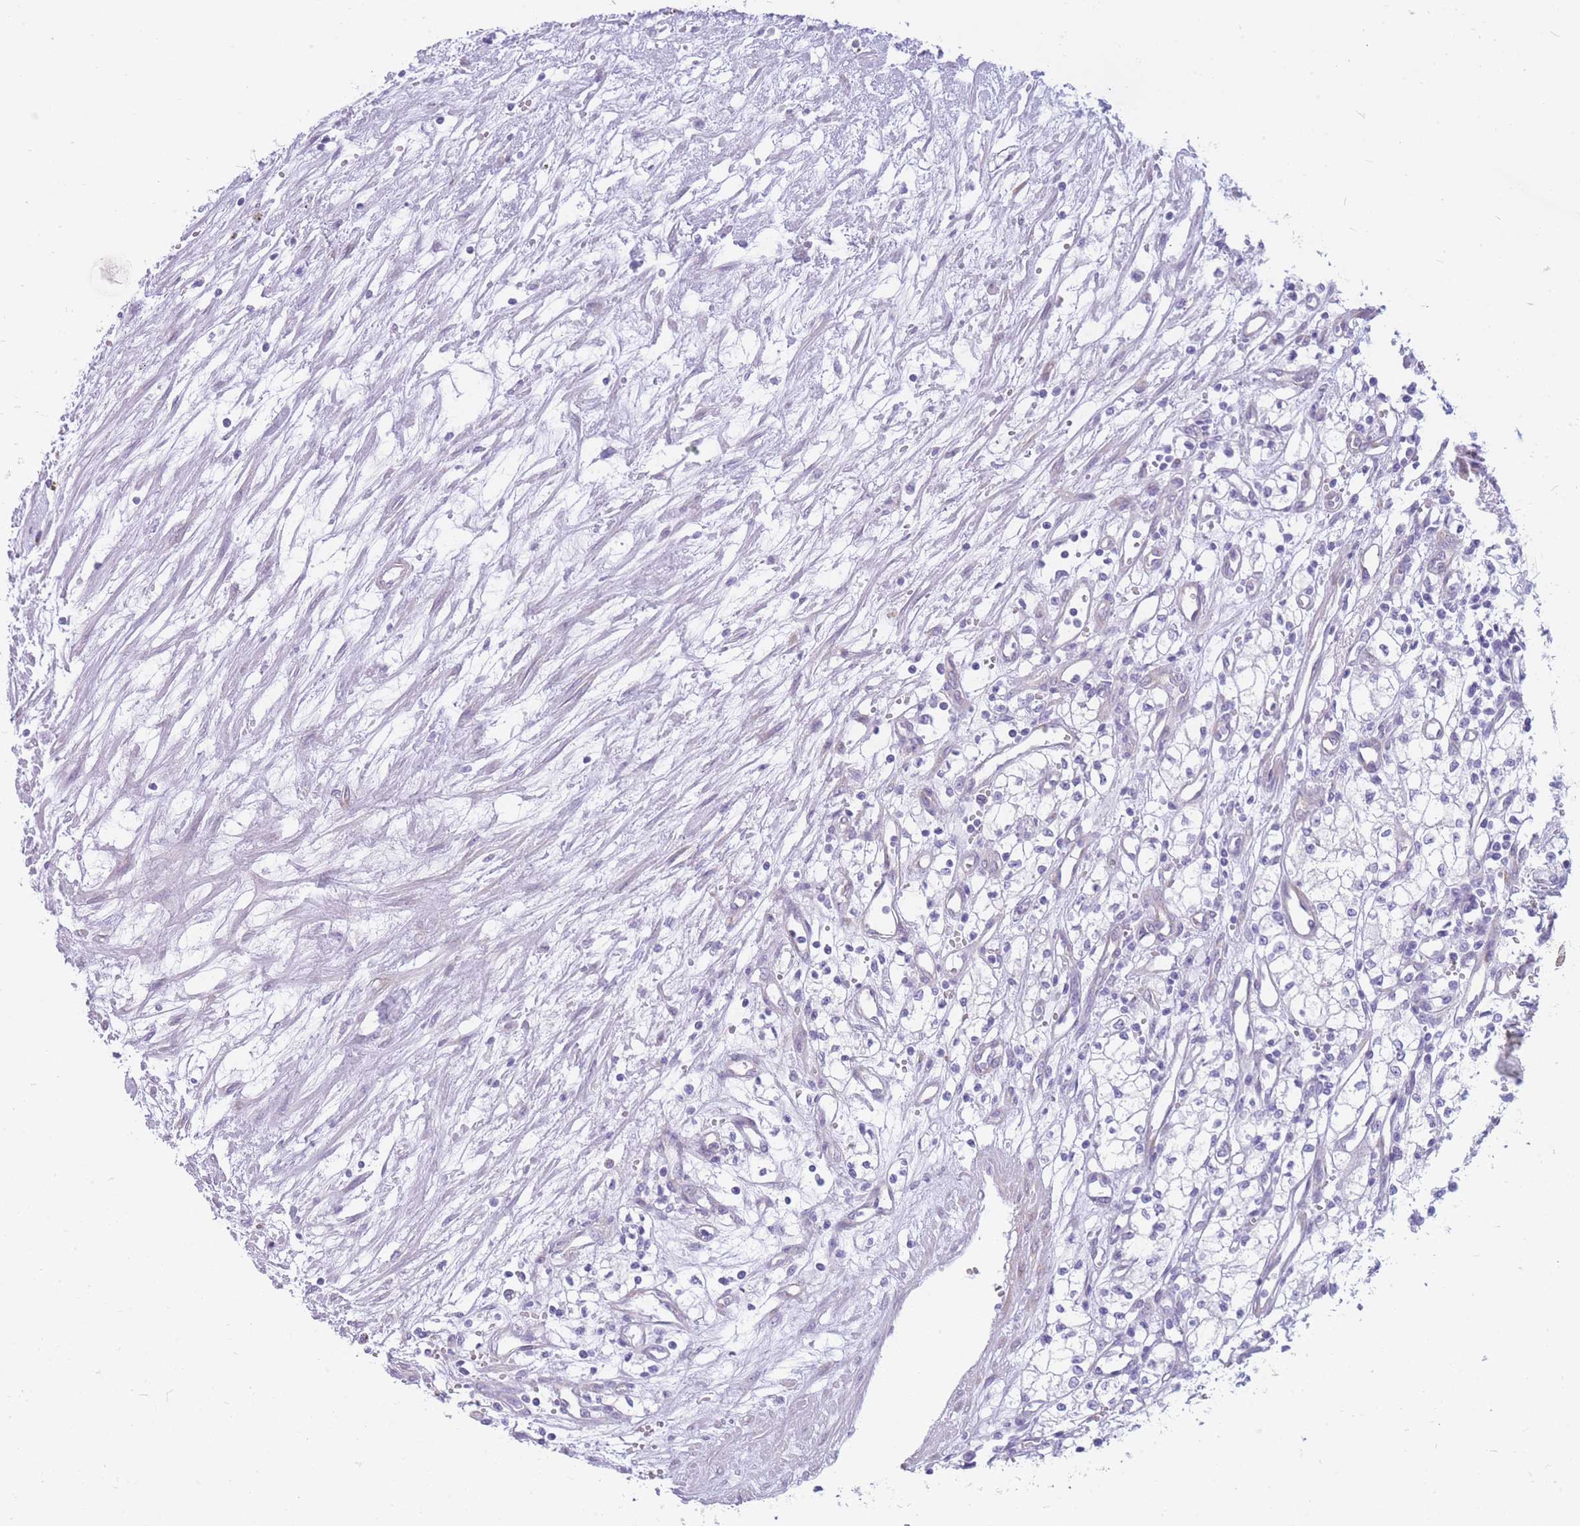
{"staining": {"intensity": "negative", "quantity": "none", "location": "none"}, "tissue": "renal cancer", "cell_type": "Tumor cells", "image_type": "cancer", "snomed": [{"axis": "morphology", "description": "Adenocarcinoma, NOS"}, {"axis": "topography", "description": "Kidney"}], "caption": "Tumor cells are negative for protein expression in human renal adenocarcinoma.", "gene": "MTSS2", "patient": {"sex": "male", "age": 59}}